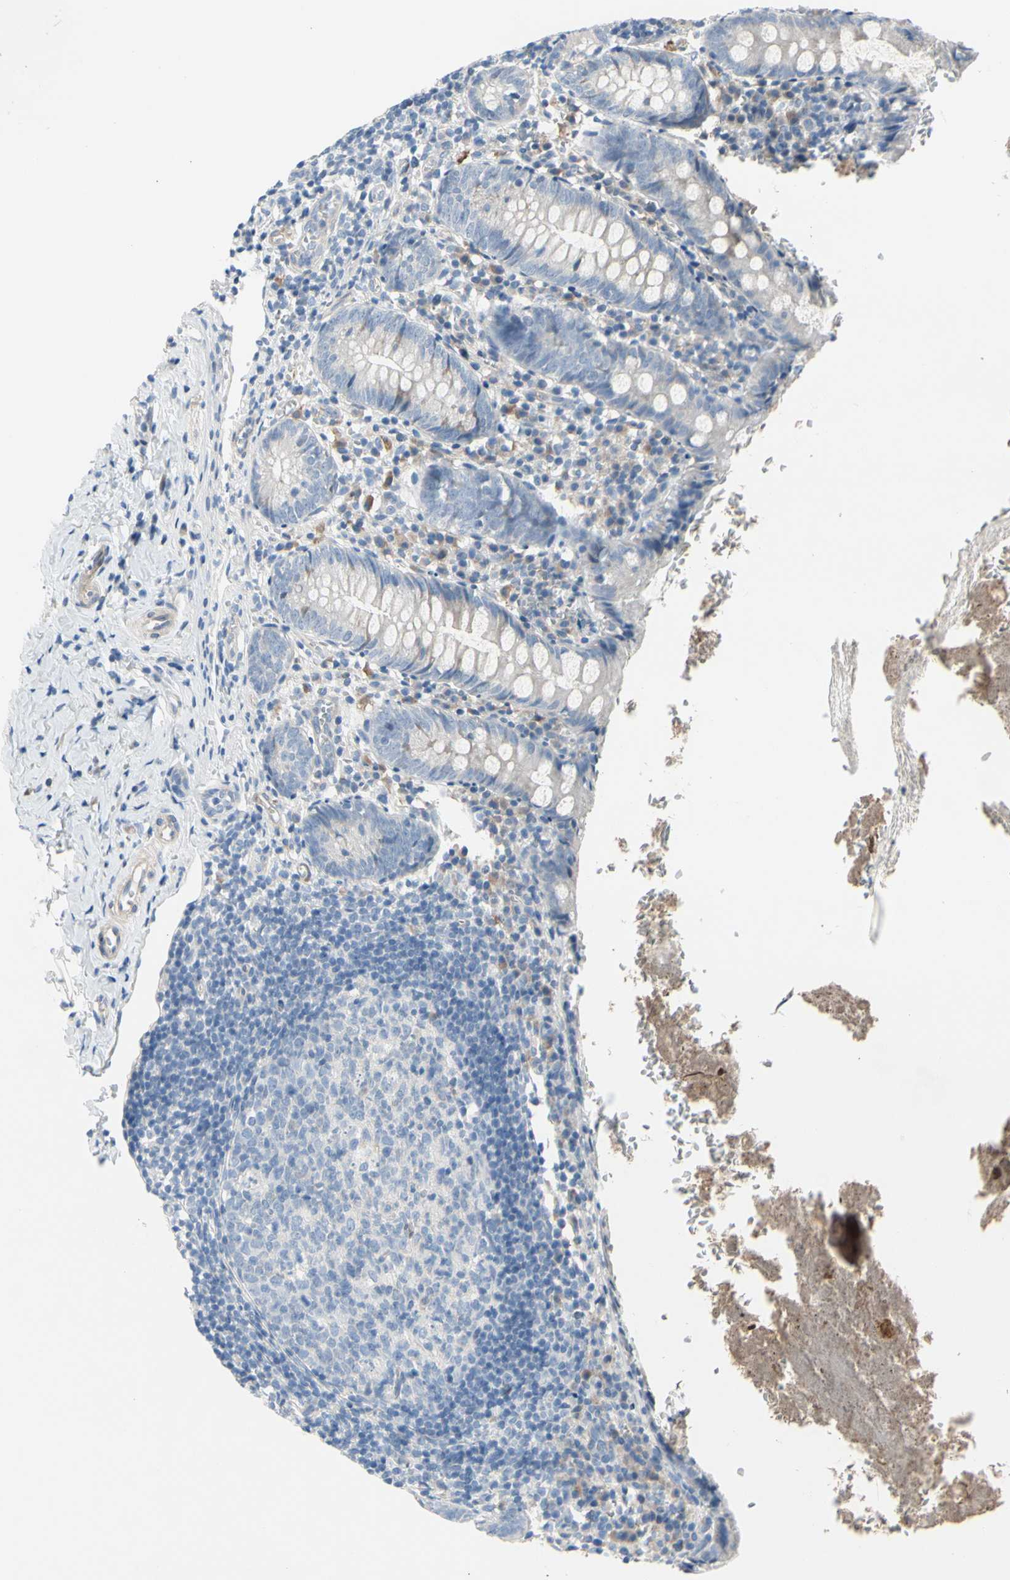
{"staining": {"intensity": "negative", "quantity": "none", "location": "none"}, "tissue": "appendix", "cell_type": "Glandular cells", "image_type": "normal", "snomed": [{"axis": "morphology", "description": "Normal tissue, NOS"}, {"axis": "topography", "description": "Appendix"}], "caption": "Immunohistochemistry of unremarkable appendix exhibits no expression in glandular cells. (DAB (3,3'-diaminobenzidine) IHC visualized using brightfield microscopy, high magnification).", "gene": "MAP2", "patient": {"sex": "female", "age": 10}}